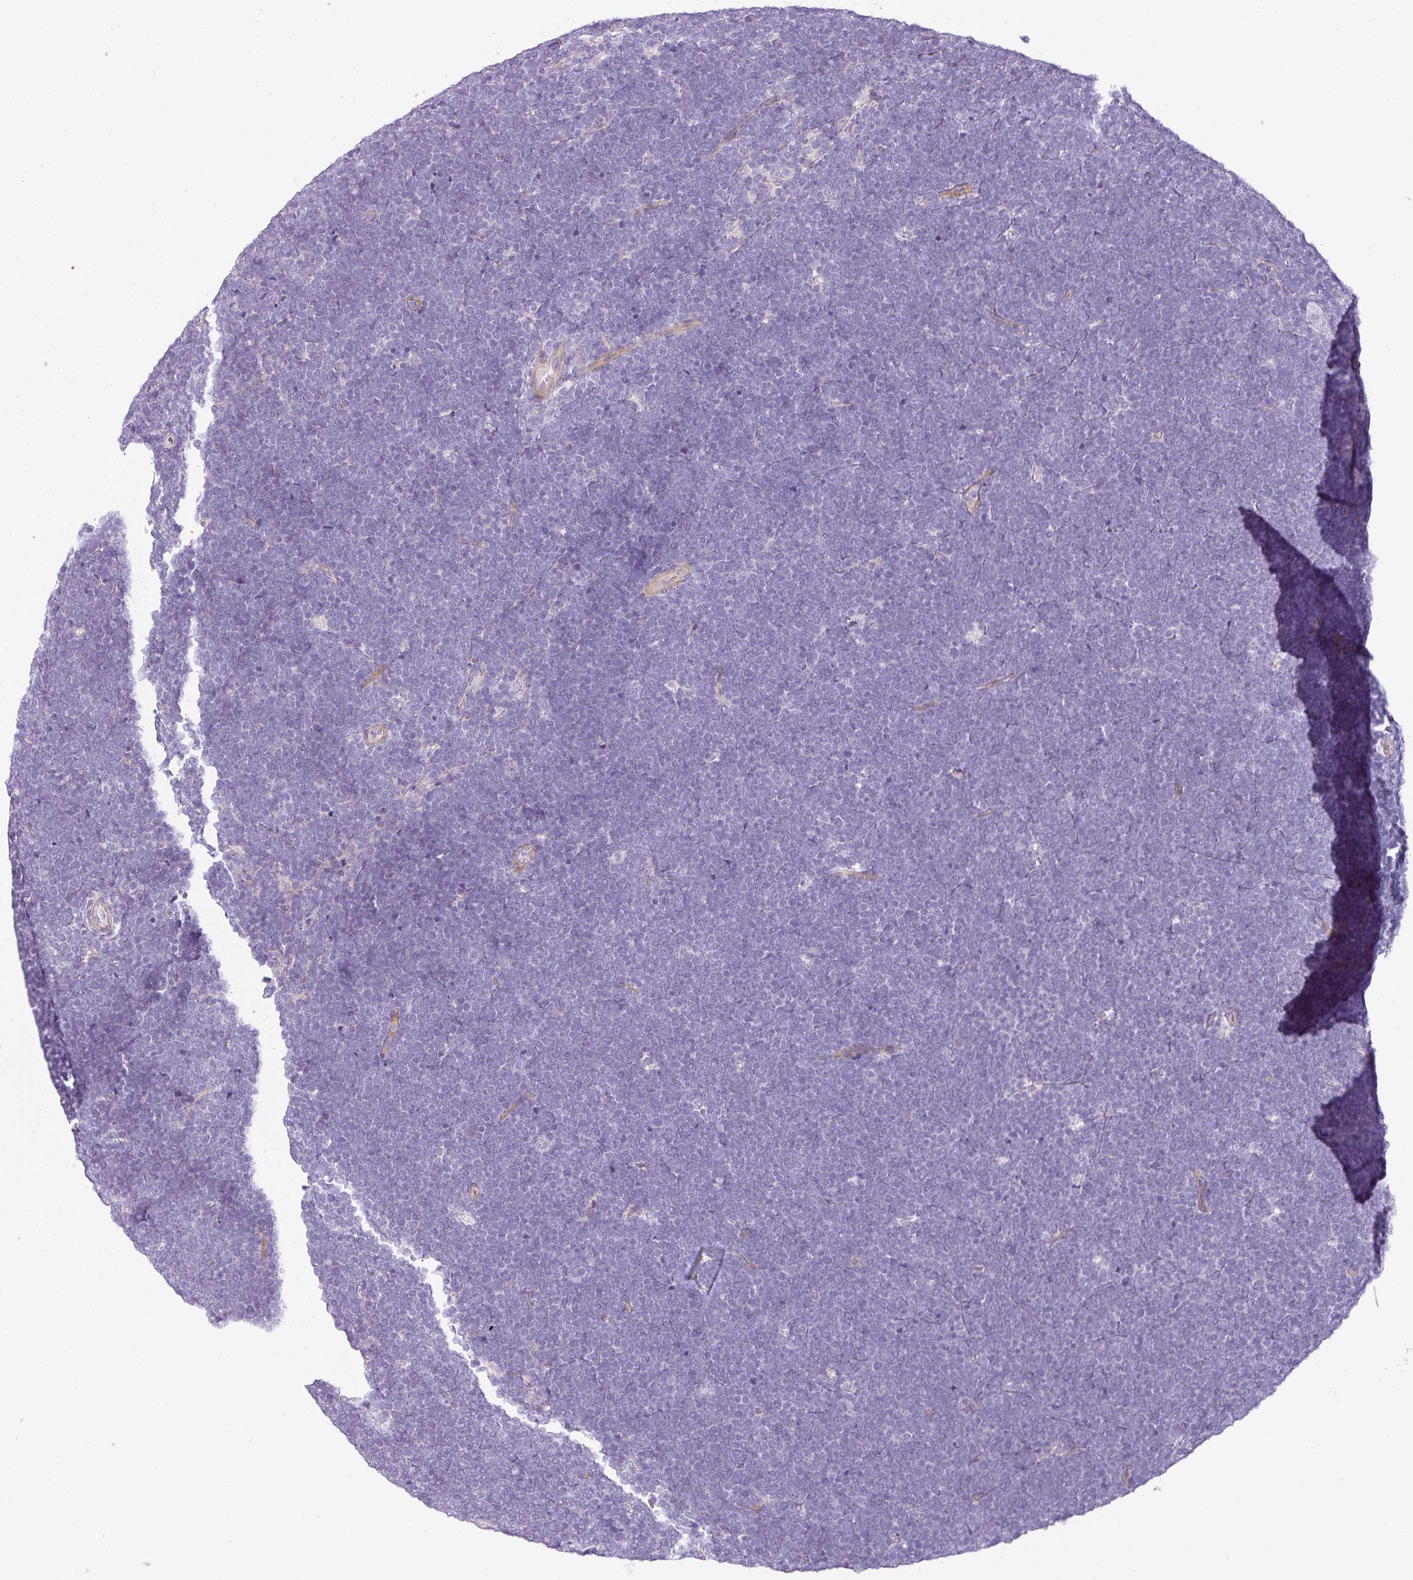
{"staining": {"intensity": "negative", "quantity": "none", "location": "none"}, "tissue": "lymphoma", "cell_type": "Tumor cells", "image_type": "cancer", "snomed": [{"axis": "morphology", "description": "Malignant lymphoma, non-Hodgkin's type, High grade"}, {"axis": "topography", "description": "Lymph node"}], "caption": "Tumor cells are negative for protein expression in human lymphoma.", "gene": "RAX2", "patient": {"sex": "male", "age": 13}}